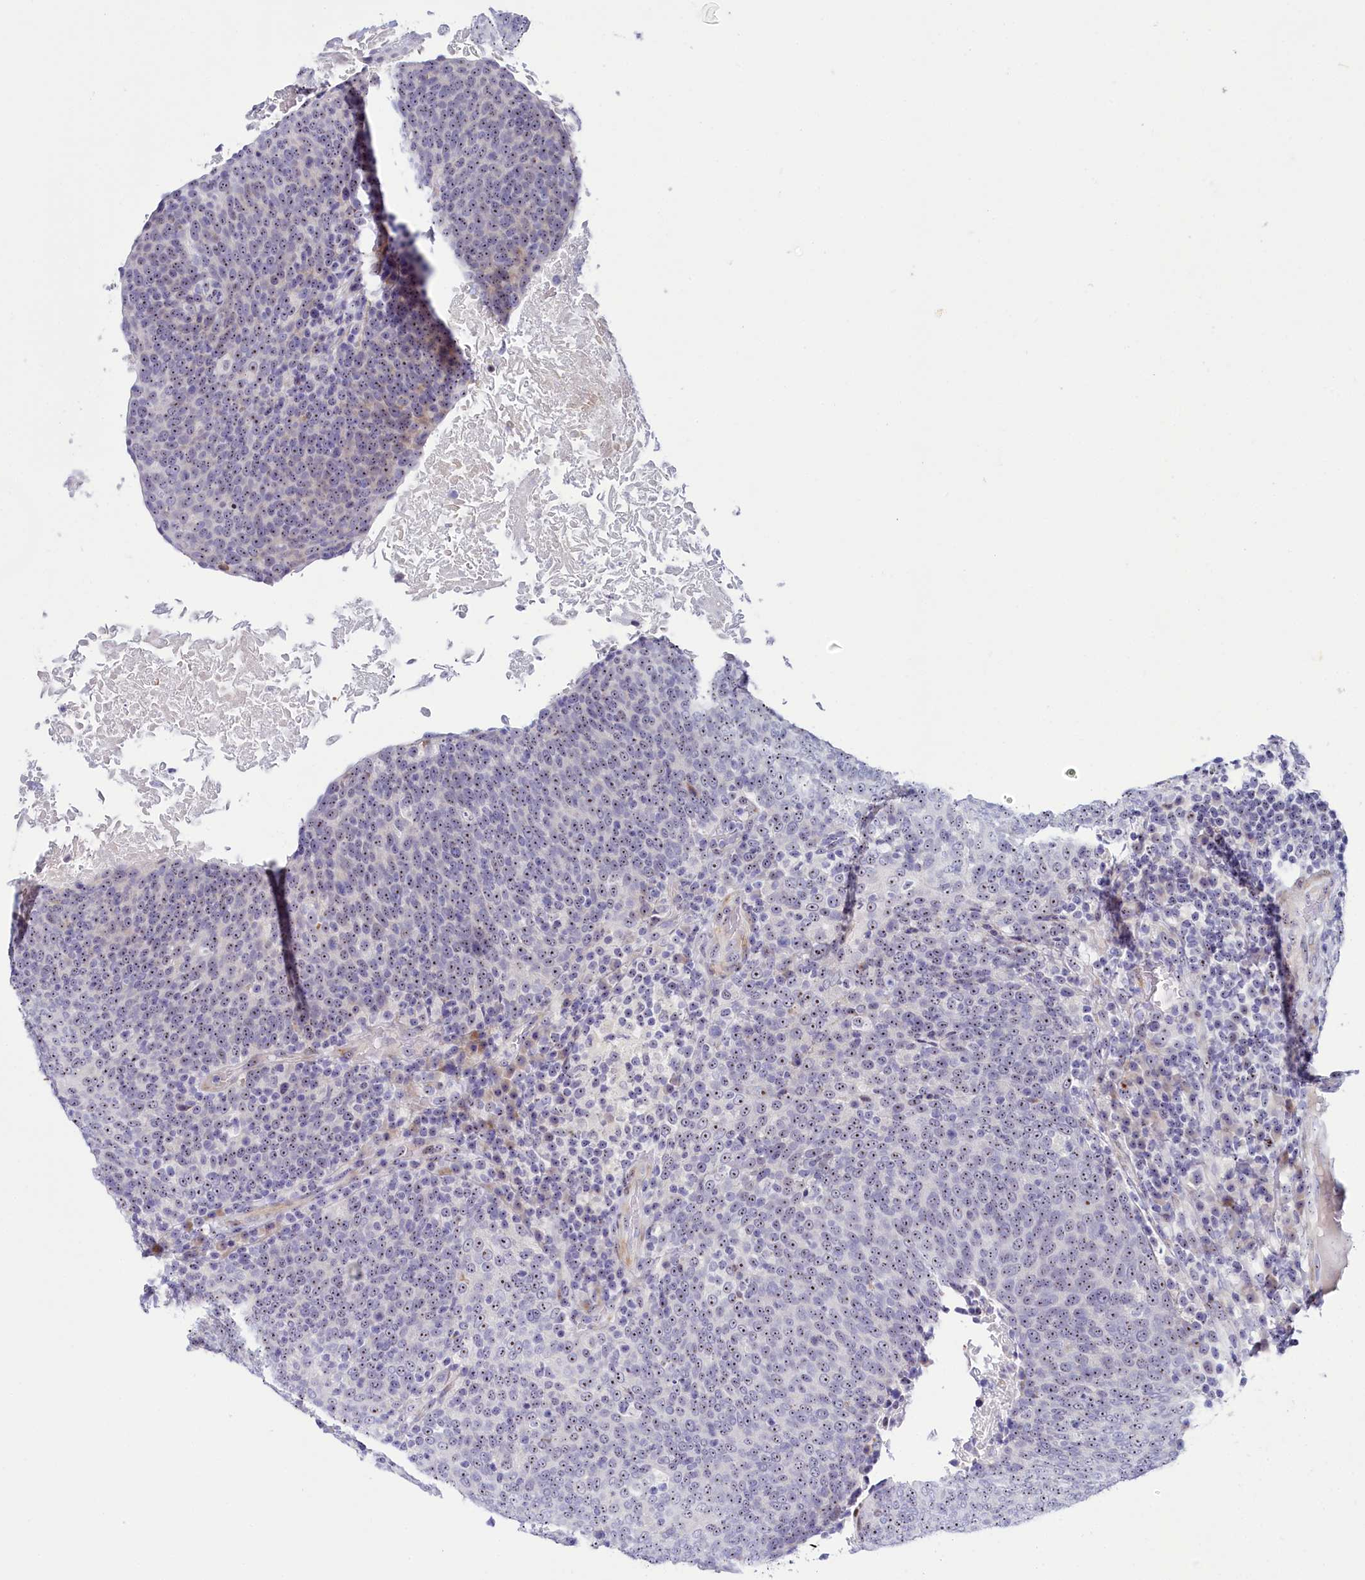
{"staining": {"intensity": "weak", "quantity": ">75%", "location": "nuclear"}, "tissue": "head and neck cancer", "cell_type": "Tumor cells", "image_type": "cancer", "snomed": [{"axis": "morphology", "description": "Squamous cell carcinoma, NOS"}, {"axis": "morphology", "description": "Squamous cell carcinoma, metastatic, NOS"}, {"axis": "topography", "description": "Lymph node"}, {"axis": "topography", "description": "Head-Neck"}], "caption": "Immunohistochemistry (IHC) staining of head and neck cancer, which reveals low levels of weak nuclear staining in approximately >75% of tumor cells indicating weak nuclear protein expression. The staining was performed using DAB (brown) for protein detection and nuclei were counterstained in hematoxylin (blue).", "gene": "TCOF1", "patient": {"sex": "male", "age": 62}}